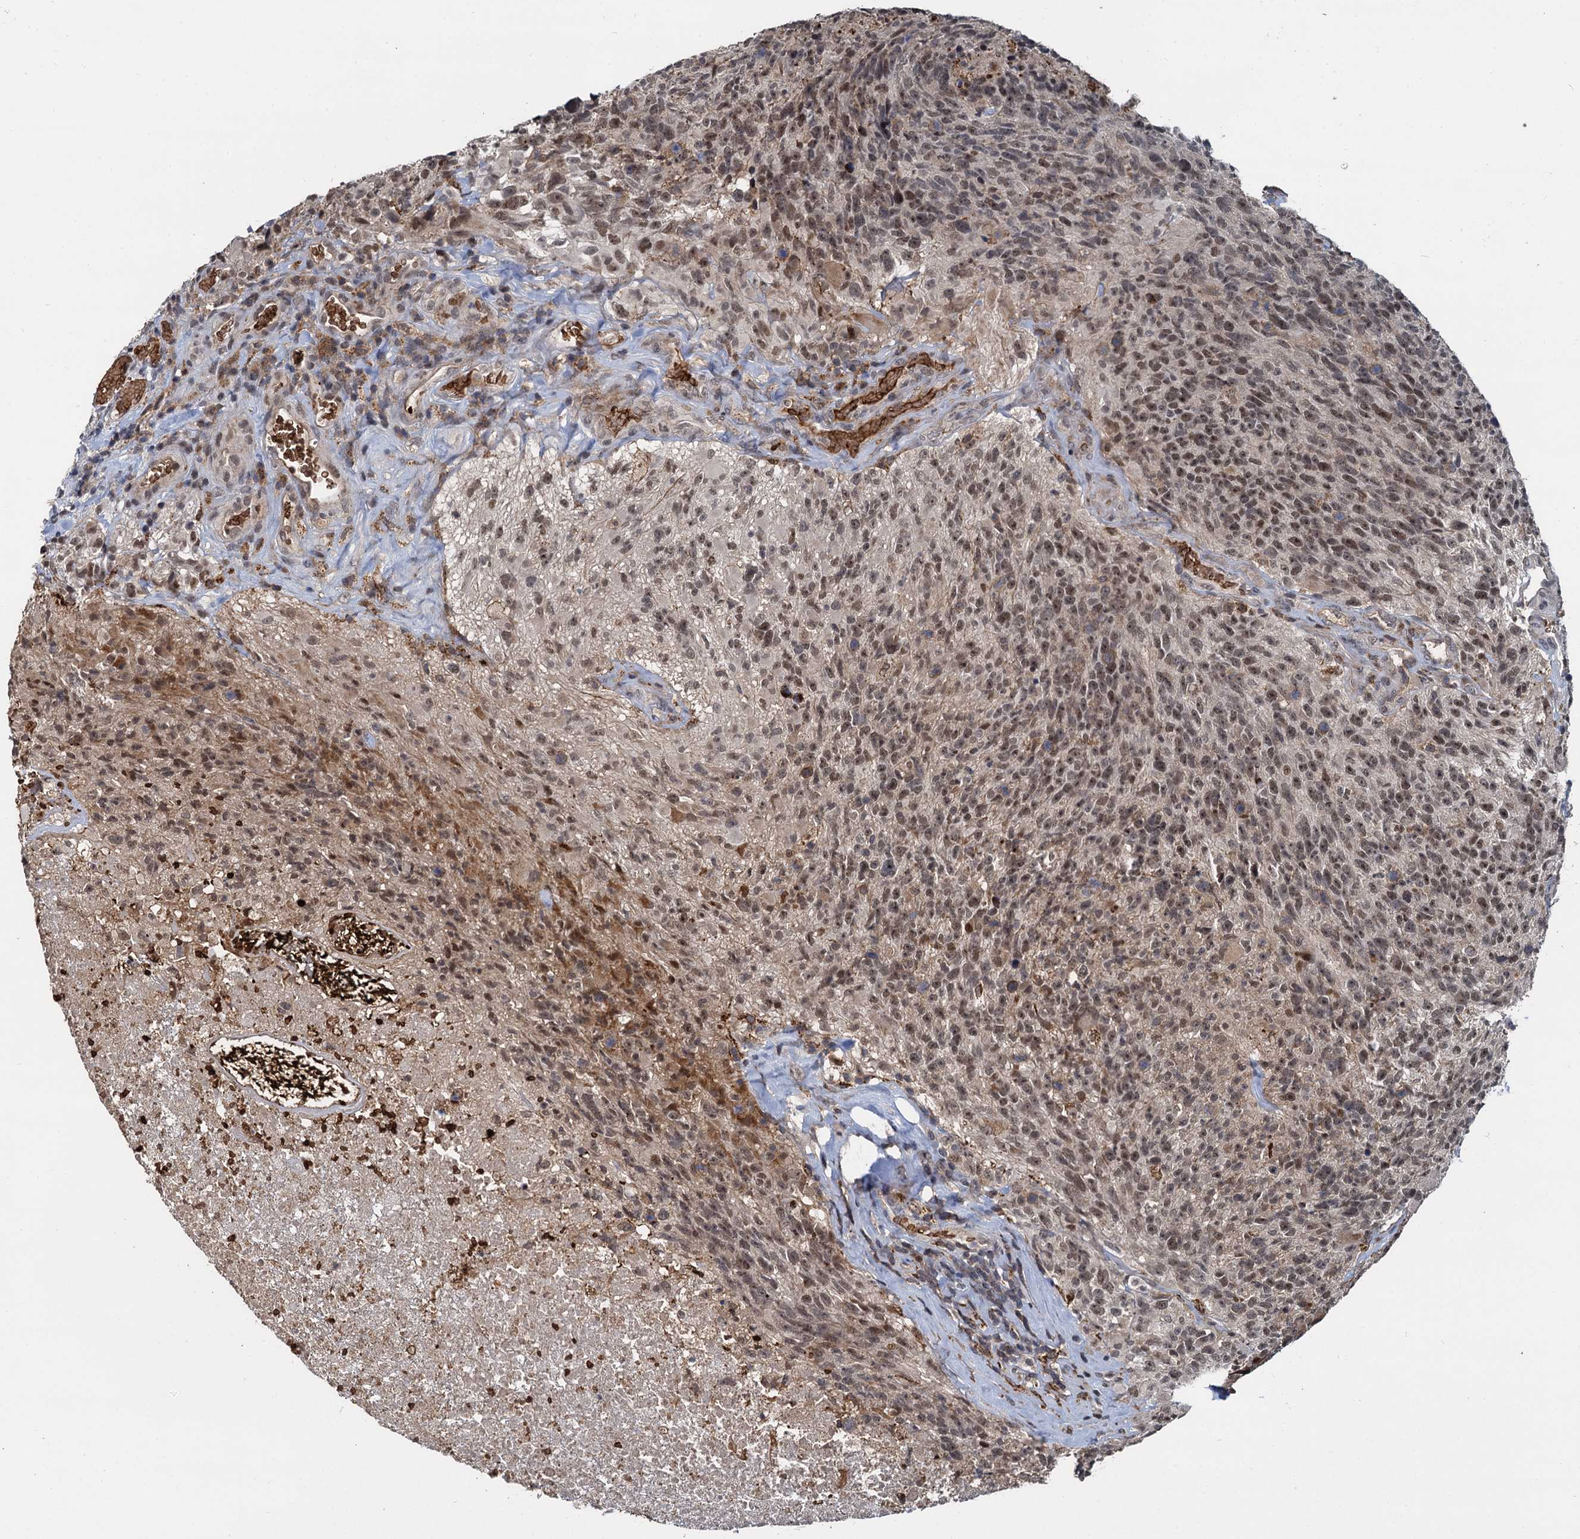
{"staining": {"intensity": "moderate", "quantity": ">75%", "location": "nuclear"}, "tissue": "glioma", "cell_type": "Tumor cells", "image_type": "cancer", "snomed": [{"axis": "morphology", "description": "Glioma, malignant, High grade"}, {"axis": "topography", "description": "Brain"}], "caption": "A high-resolution histopathology image shows immunohistochemistry staining of glioma, which exhibits moderate nuclear positivity in approximately >75% of tumor cells.", "gene": "FANCI", "patient": {"sex": "male", "age": 76}}